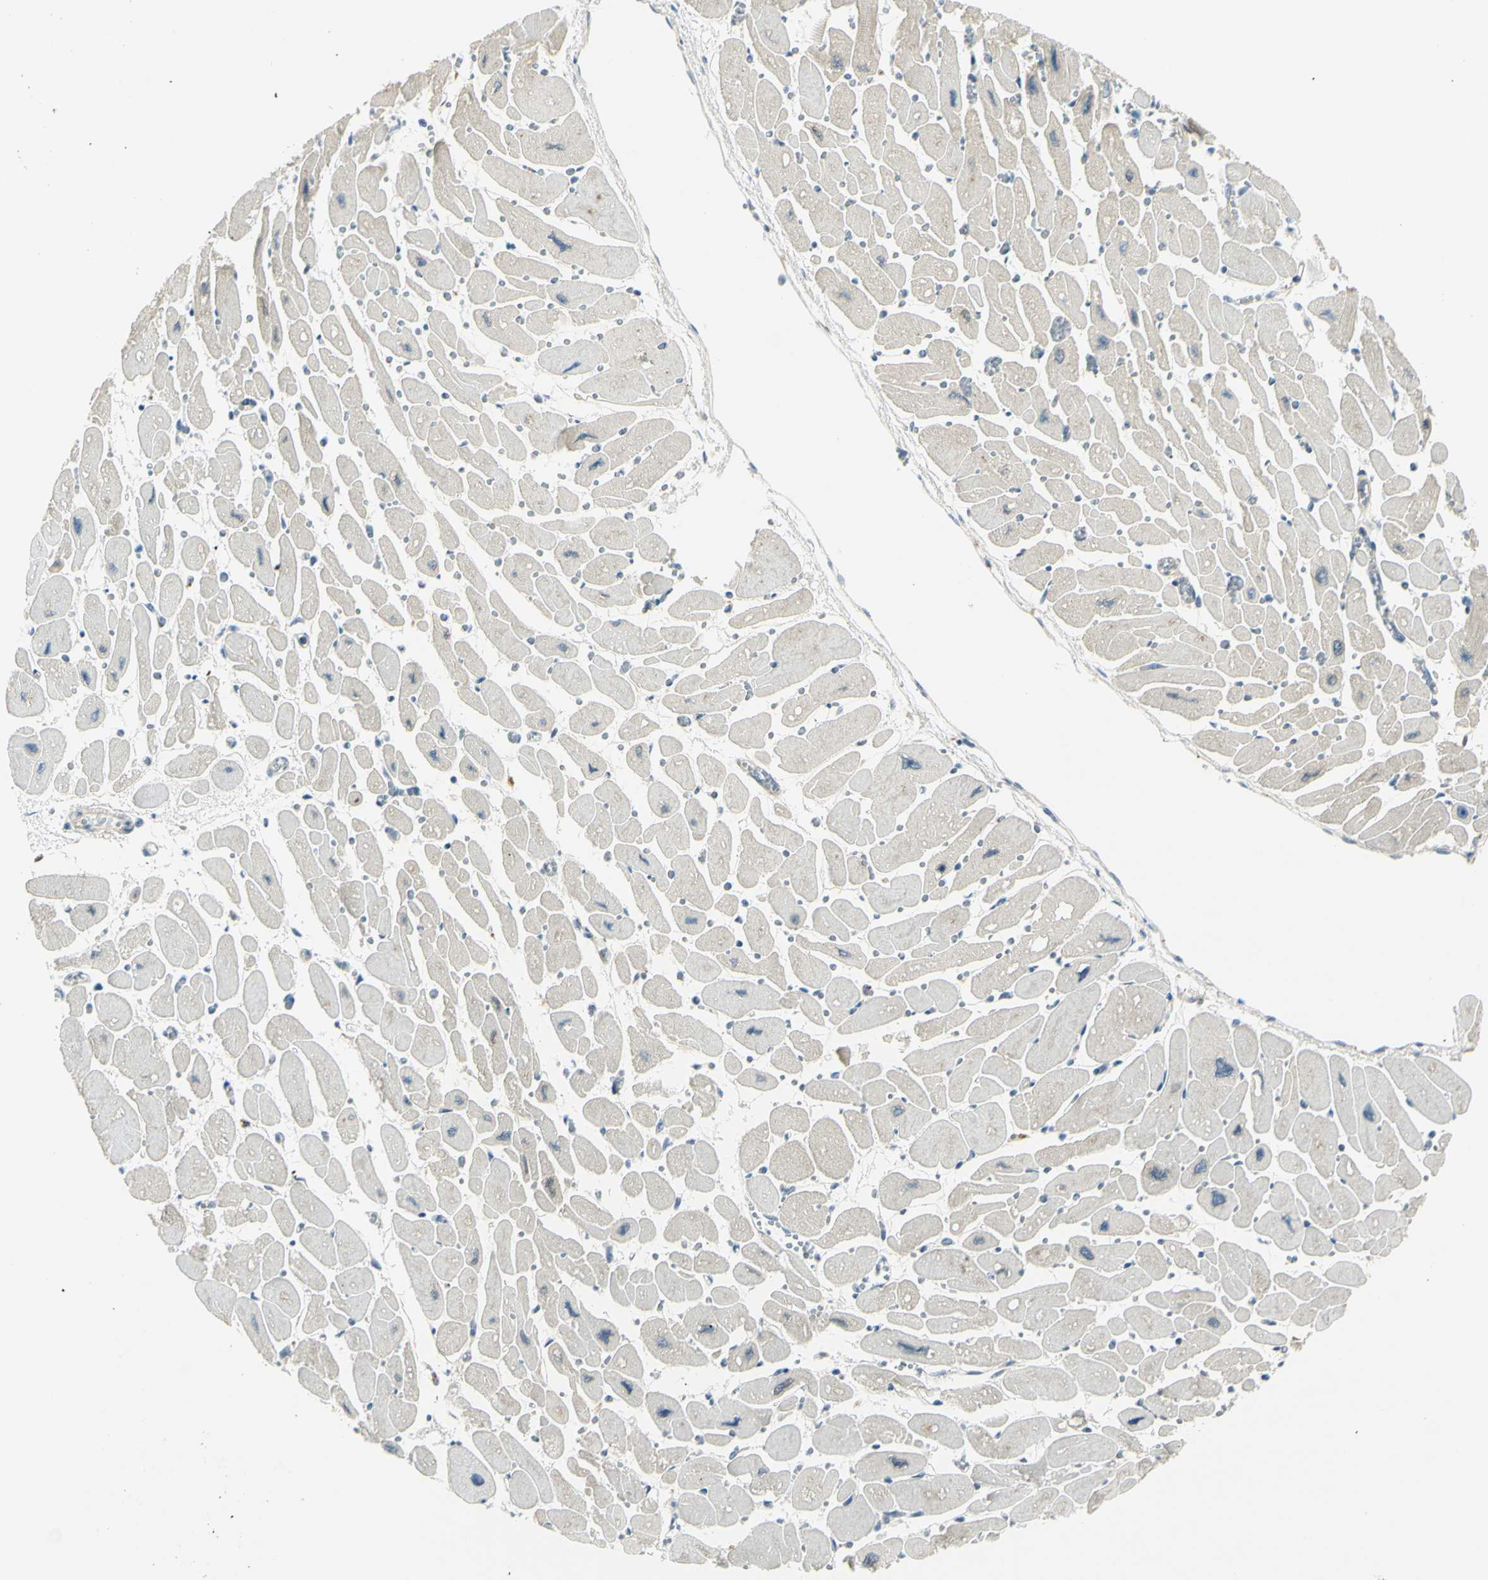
{"staining": {"intensity": "negative", "quantity": "none", "location": "none"}, "tissue": "heart muscle", "cell_type": "Cardiomyocytes", "image_type": "normal", "snomed": [{"axis": "morphology", "description": "Normal tissue, NOS"}, {"axis": "topography", "description": "Heart"}], "caption": "Cardiomyocytes show no significant staining in benign heart muscle. Brightfield microscopy of immunohistochemistry stained with DAB (brown) and hematoxylin (blue), captured at high magnification.", "gene": "LAMA3", "patient": {"sex": "female", "age": 54}}